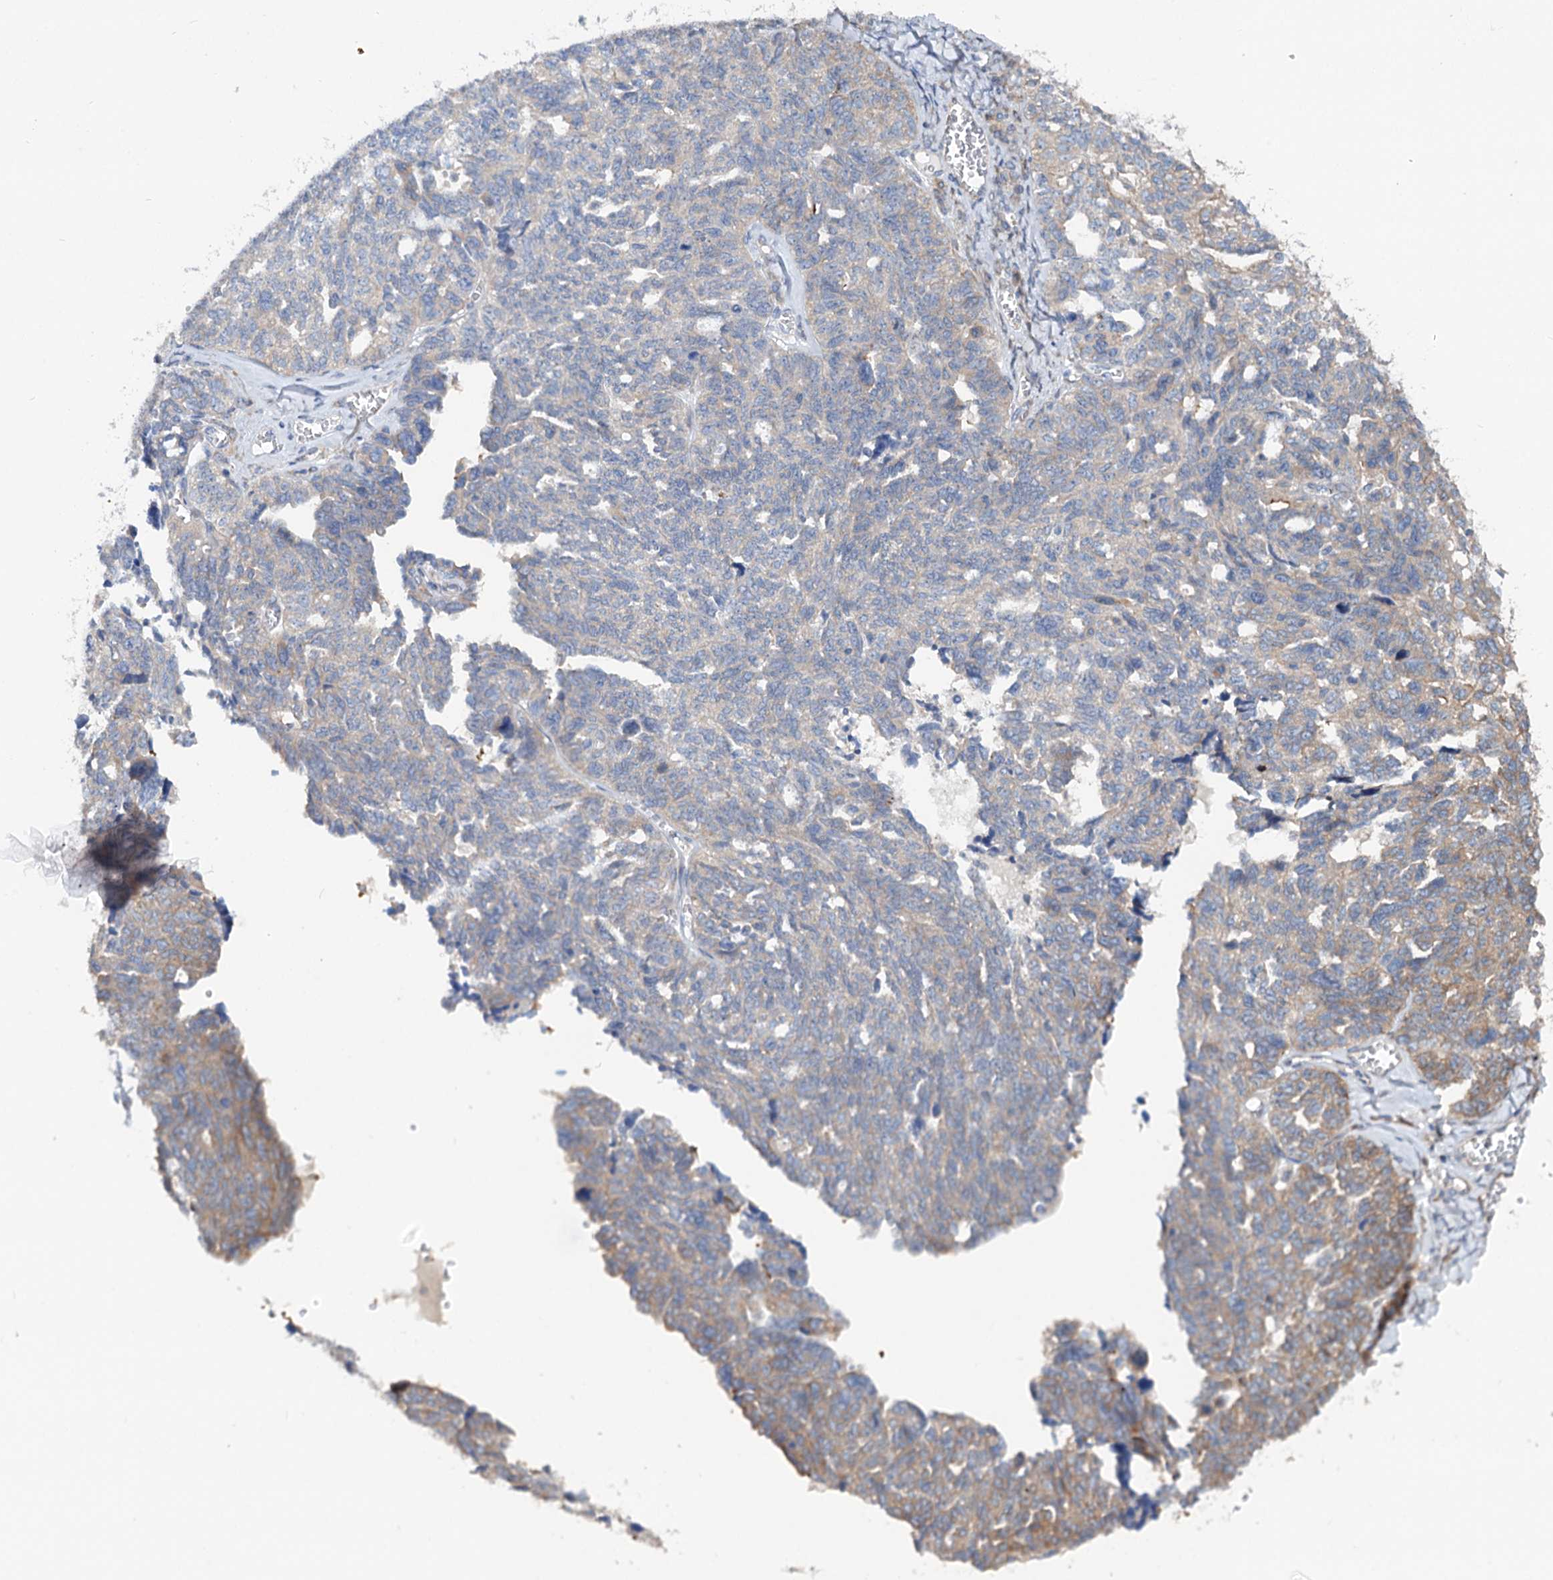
{"staining": {"intensity": "moderate", "quantity": "<25%", "location": "cytoplasmic/membranous"}, "tissue": "ovarian cancer", "cell_type": "Tumor cells", "image_type": "cancer", "snomed": [{"axis": "morphology", "description": "Cystadenocarcinoma, serous, NOS"}, {"axis": "topography", "description": "Ovary"}], "caption": "DAB (3,3'-diaminobenzidine) immunohistochemical staining of human serous cystadenocarcinoma (ovarian) displays moderate cytoplasmic/membranous protein staining in about <25% of tumor cells. (brown staining indicates protein expression, while blue staining denotes nuclei).", "gene": "PTDSS2", "patient": {"sex": "female", "age": 79}}